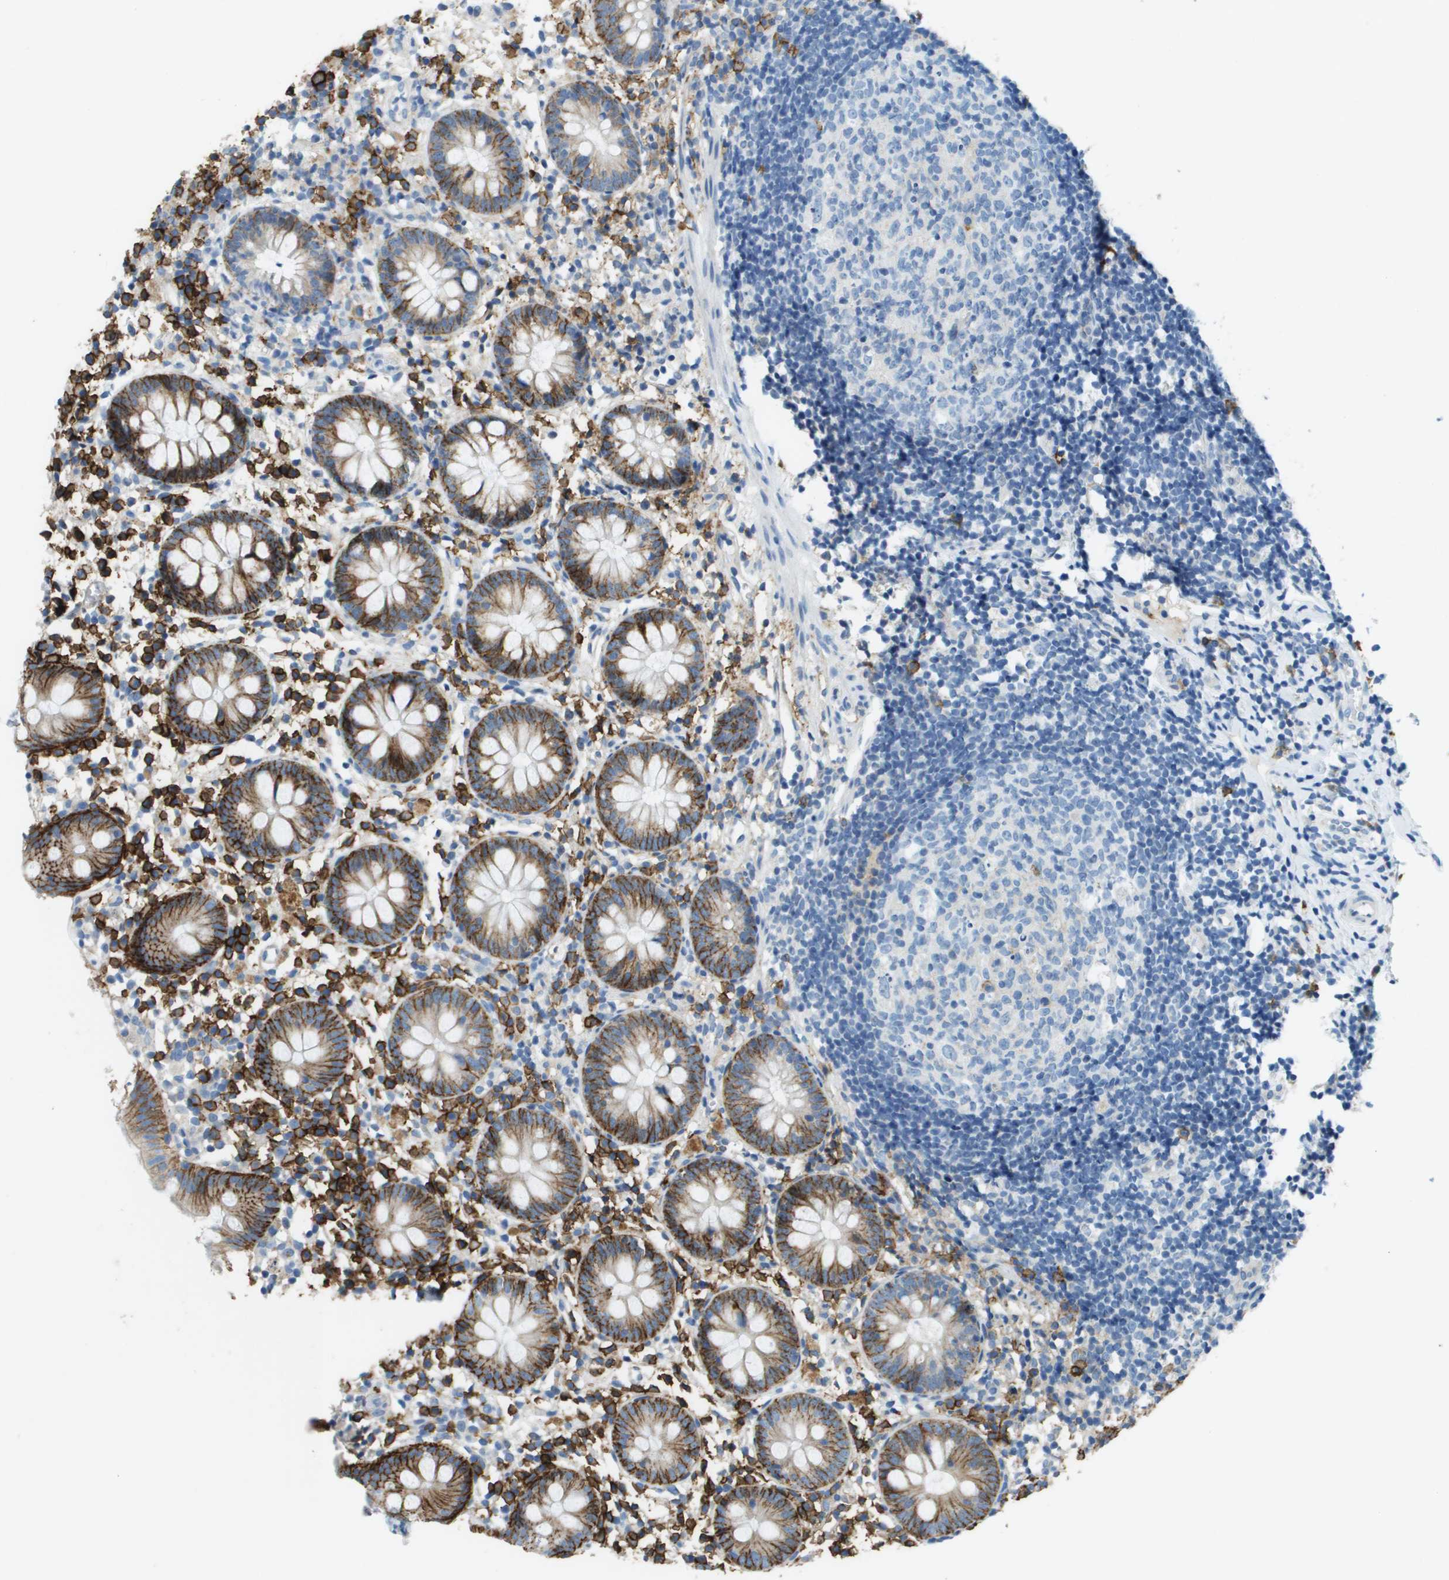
{"staining": {"intensity": "strong", "quantity": ">75%", "location": "cytoplasmic/membranous"}, "tissue": "appendix", "cell_type": "Glandular cells", "image_type": "normal", "snomed": [{"axis": "morphology", "description": "Normal tissue, NOS"}, {"axis": "topography", "description": "Appendix"}], "caption": "Appendix was stained to show a protein in brown. There is high levels of strong cytoplasmic/membranous positivity in about >75% of glandular cells.", "gene": "SDC1", "patient": {"sex": "female", "age": 20}}